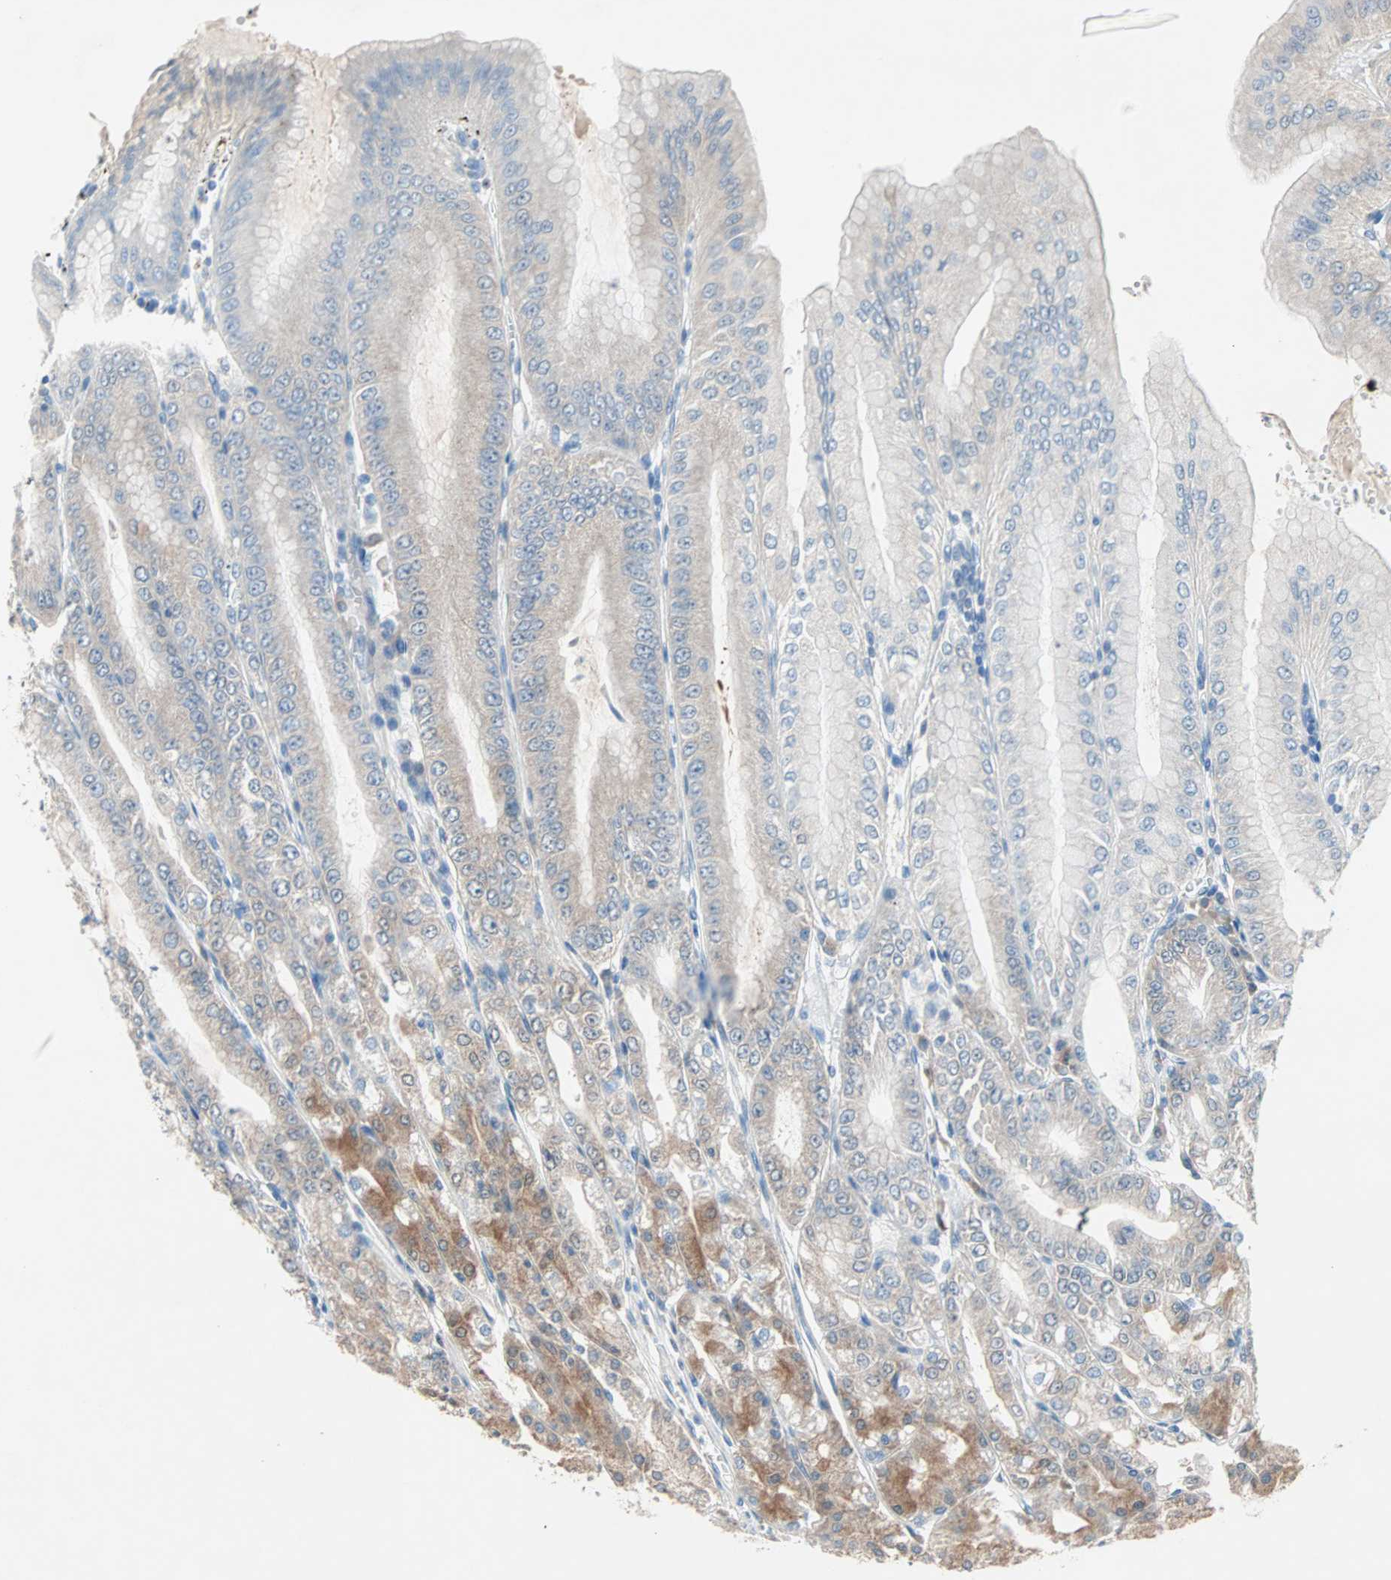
{"staining": {"intensity": "moderate", "quantity": "25%-75%", "location": "cytoplasmic/membranous"}, "tissue": "stomach", "cell_type": "Glandular cells", "image_type": "normal", "snomed": [{"axis": "morphology", "description": "Normal tissue, NOS"}, {"axis": "topography", "description": "Stomach, lower"}], "caption": "An immunohistochemistry micrograph of unremarkable tissue is shown. Protein staining in brown shows moderate cytoplasmic/membranous positivity in stomach within glandular cells. (DAB IHC with brightfield microscopy, high magnification).", "gene": "MPI", "patient": {"sex": "male", "age": 71}}